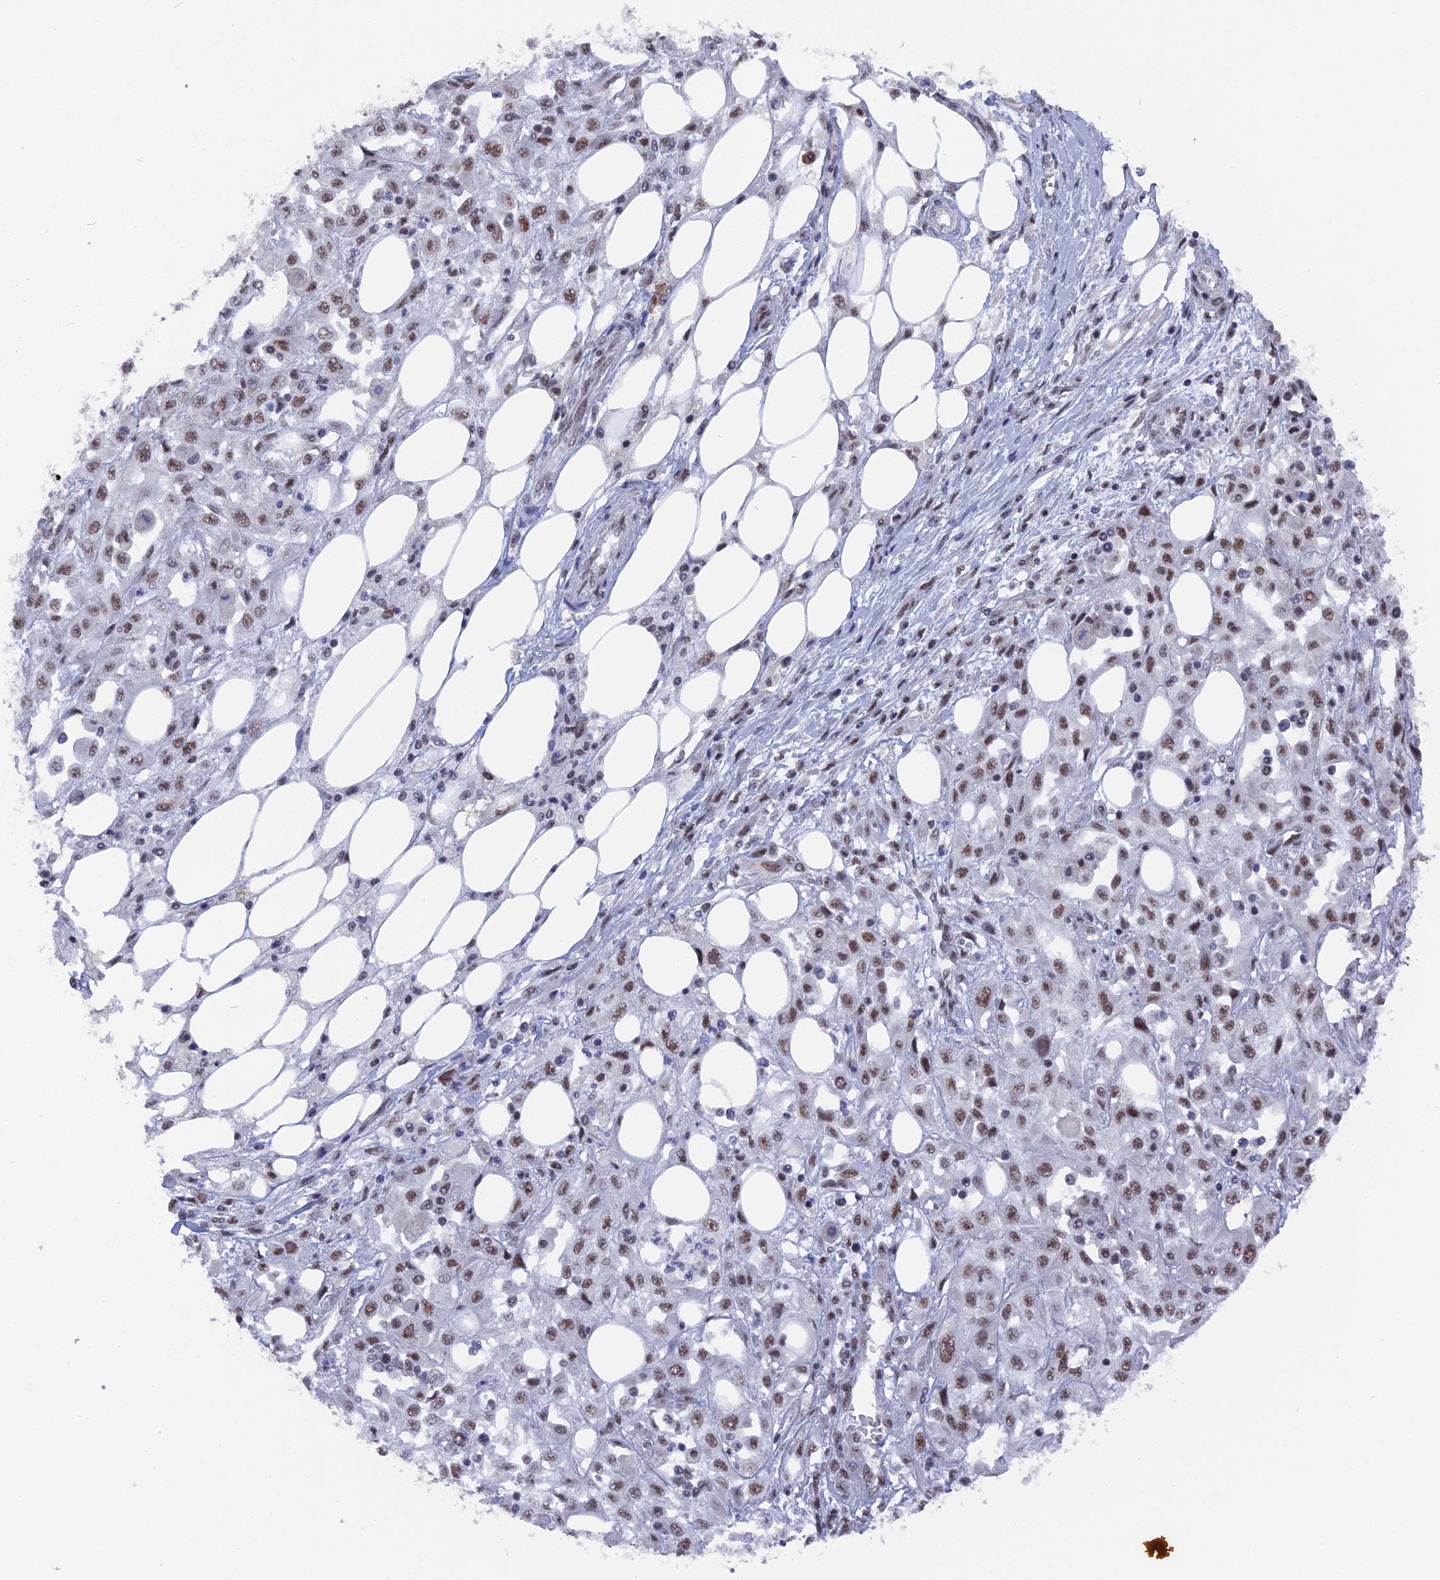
{"staining": {"intensity": "moderate", "quantity": ">75%", "location": "nuclear"}, "tissue": "skin cancer", "cell_type": "Tumor cells", "image_type": "cancer", "snomed": [{"axis": "morphology", "description": "Squamous cell carcinoma, NOS"}, {"axis": "morphology", "description": "Squamous cell carcinoma, metastatic, NOS"}, {"axis": "topography", "description": "Skin"}, {"axis": "topography", "description": "Lymph node"}], "caption": "A photomicrograph of human skin squamous cell carcinoma stained for a protein demonstrates moderate nuclear brown staining in tumor cells.", "gene": "SF3A2", "patient": {"sex": "male", "age": 75}}